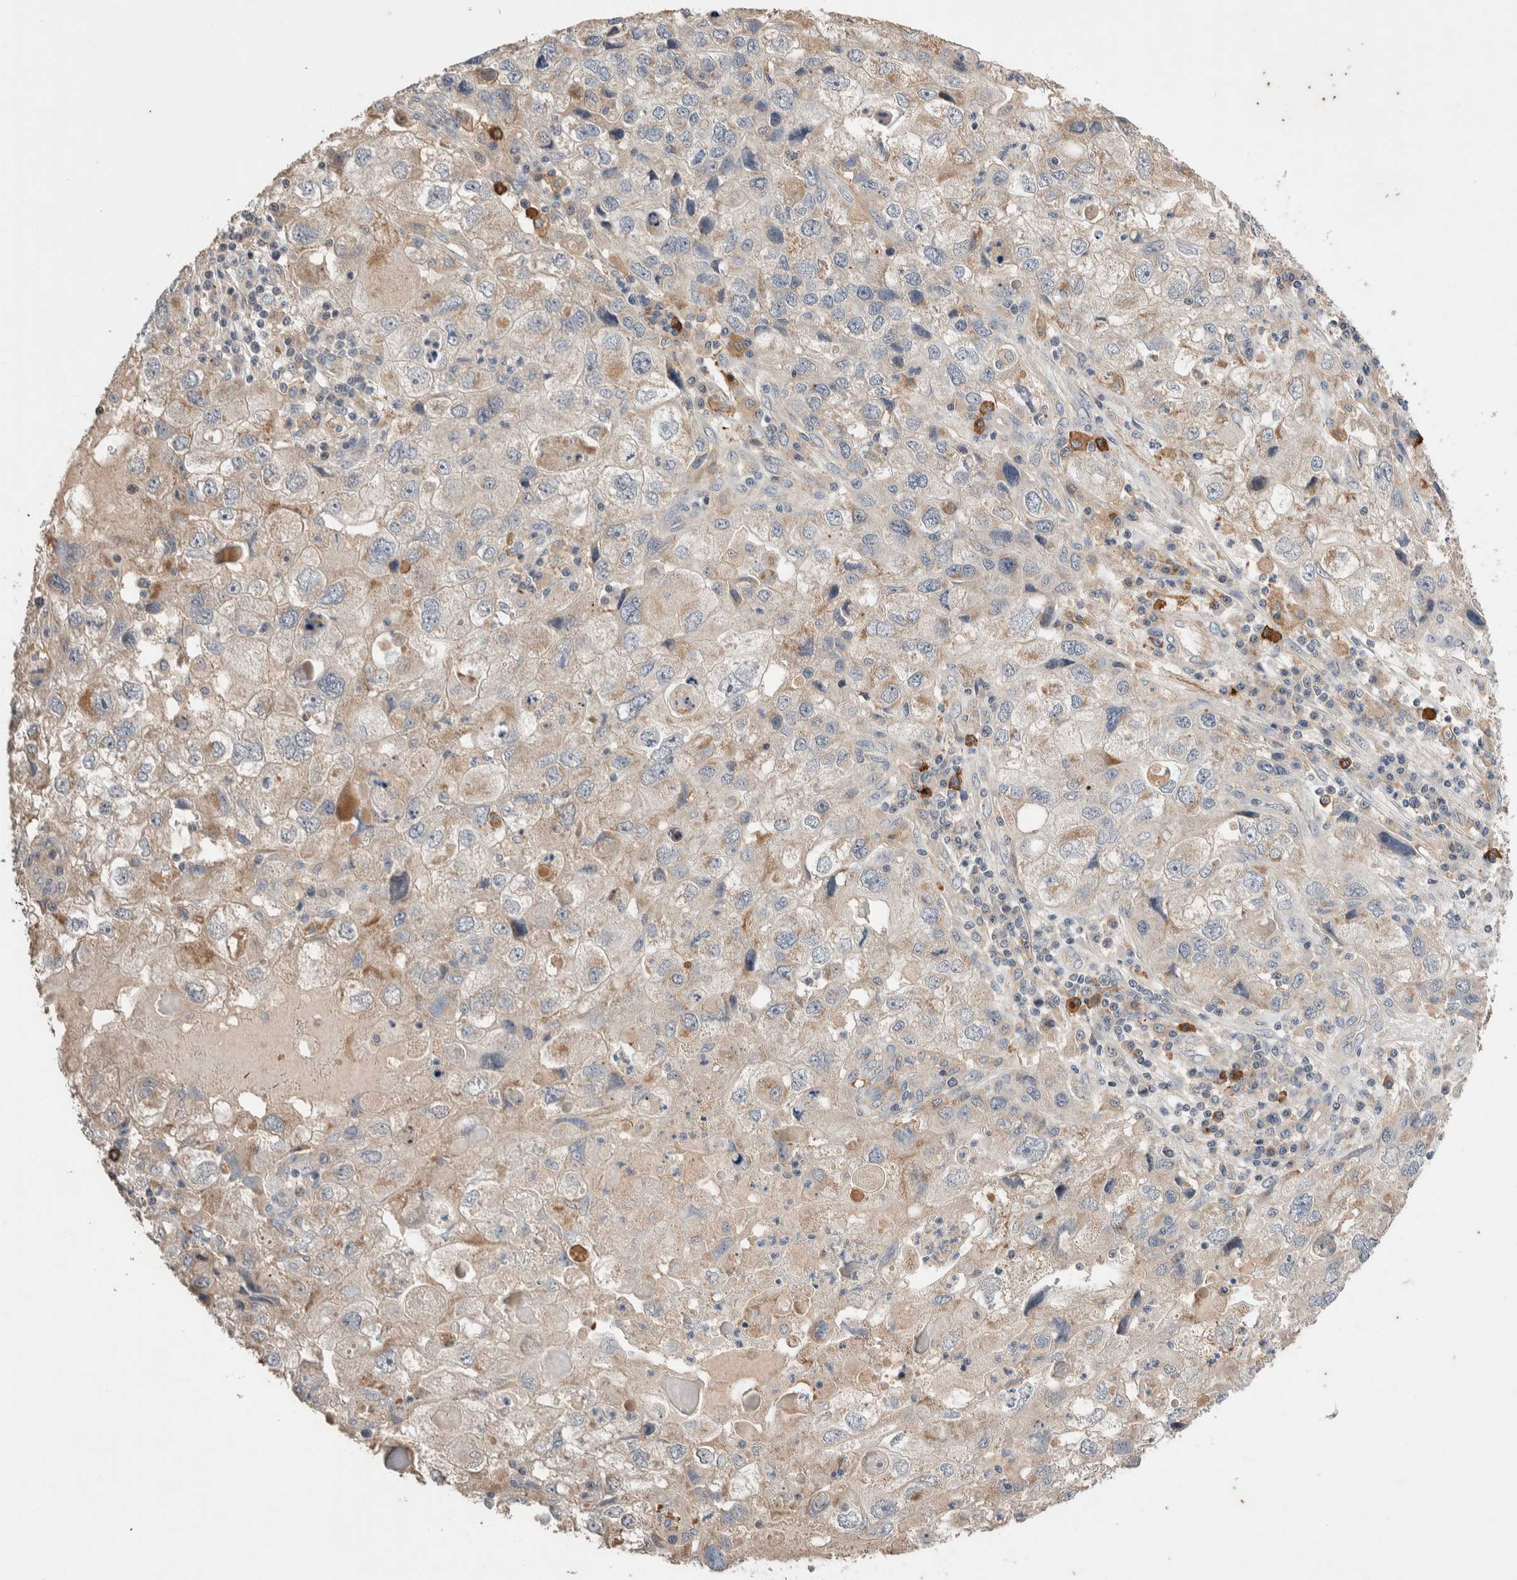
{"staining": {"intensity": "weak", "quantity": "<25%", "location": "cytoplasmic/membranous"}, "tissue": "endometrial cancer", "cell_type": "Tumor cells", "image_type": "cancer", "snomed": [{"axis": "morphology", "description": "Adenocarcinoma, NOS"}, {"axis": "topography", "description": "Endometrium"}], "caption": "Immunohistochemistry (IHC) micrograph of human adenocarcinoma (endometrial) stained for a protein (brown), which demonstrates no positivity in tumor cells.", "gene": "WDR91", "patient": {"sex": "female", "age": 49}}